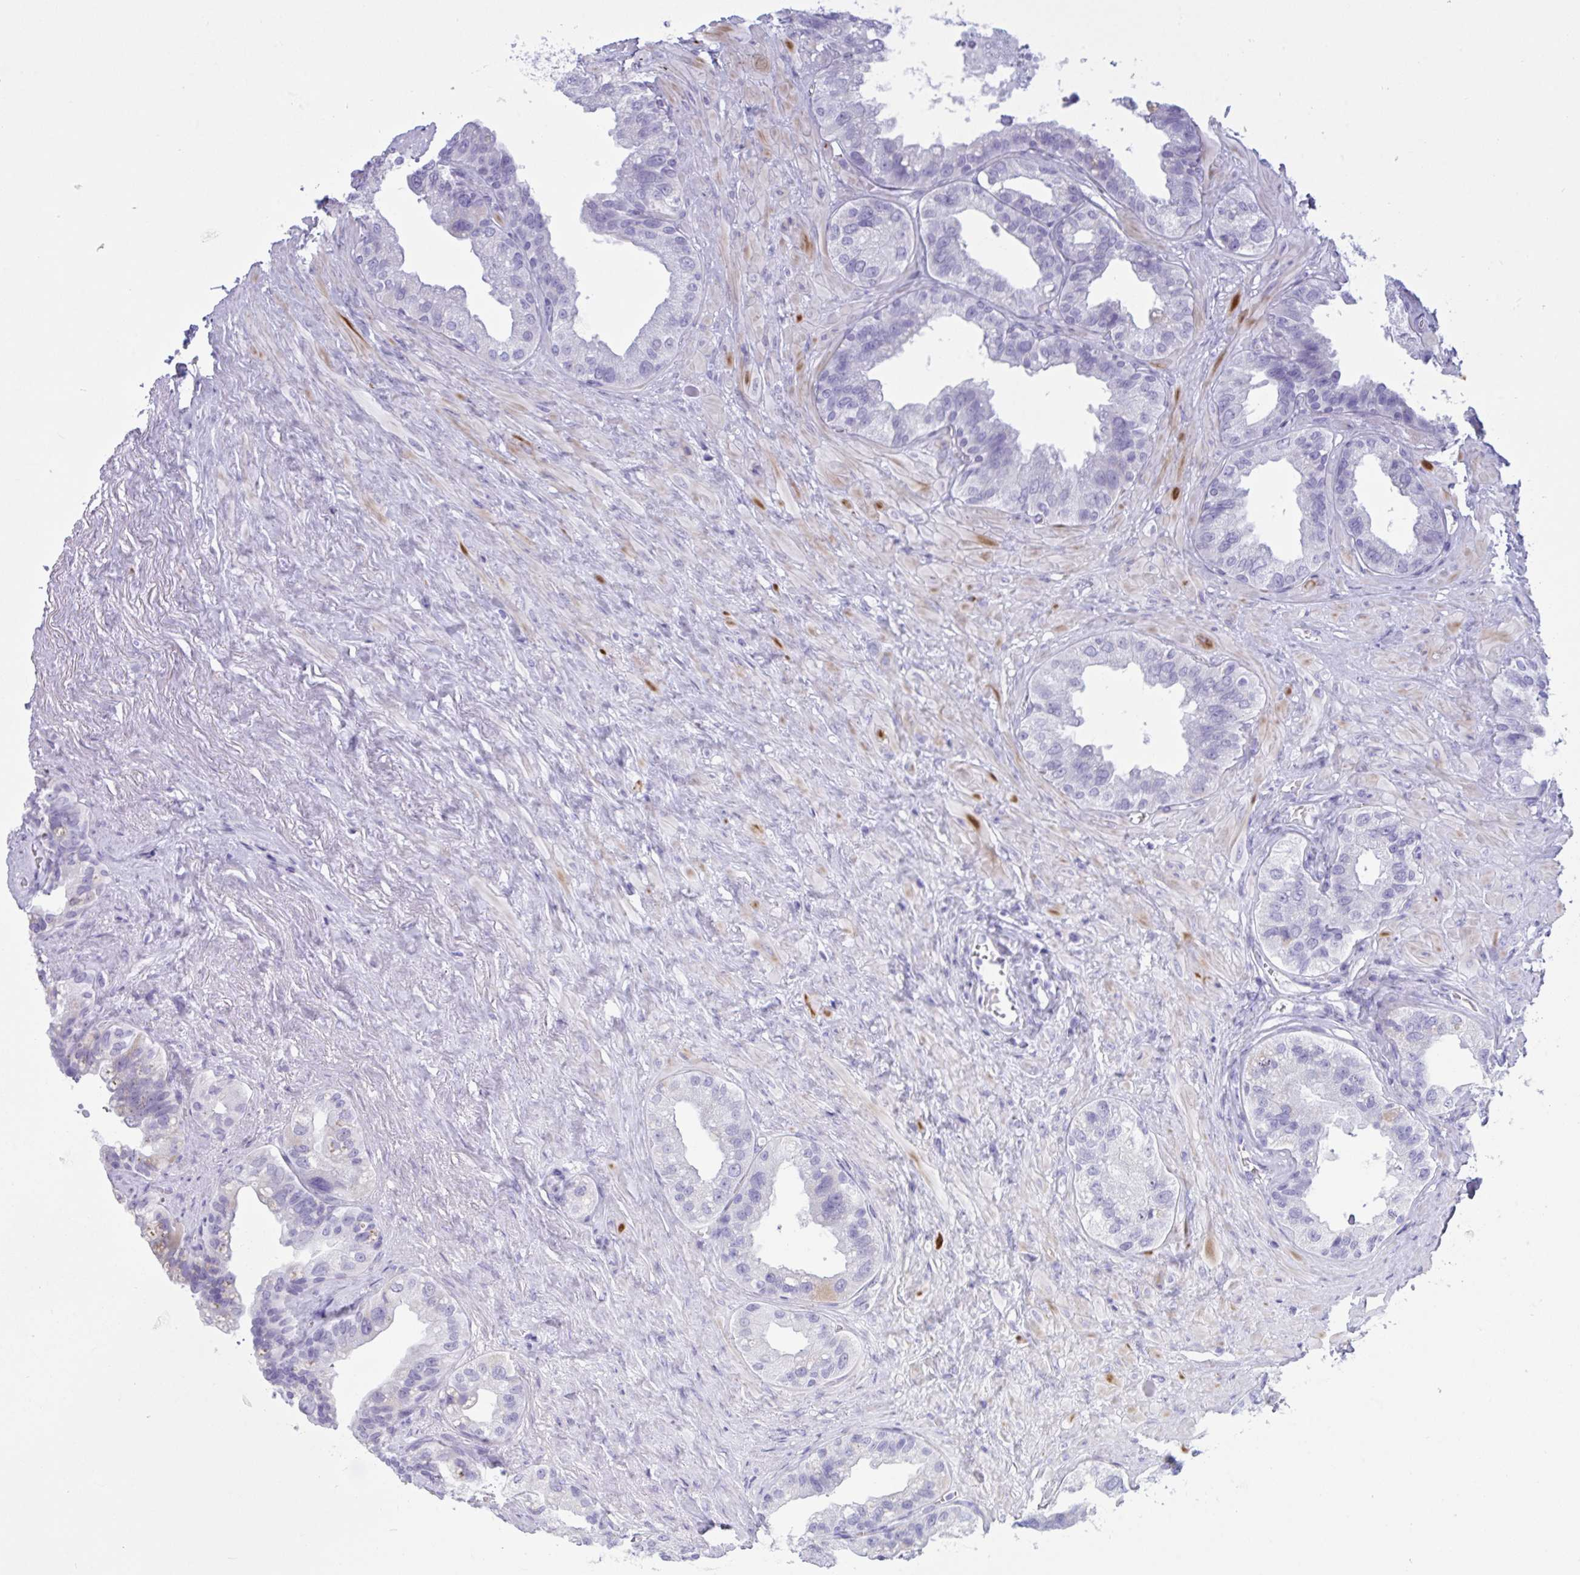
{"staining": {"intensity": "negative", "quantity": "none", "location": "none"}, "tissue": "seminal vesicle", "cell_type": "Glandular cells", "image_type": "normal", "snomed": [{"axis": "morphology", "description": "Normal tissue, NOS"}, {"axis": "topography", "description": "Seminal veicle"}, {"axis": "topography", "description": "Peripheral nerve tissue"}], "caption": "Immunohistochemistry (IHC) micrograph of normal human seminal vesicle stained for a protein (brown), which shows no expression in glandular cells.", "gene": "OXLD1", "patient": {"sex": "male", "age": 76}}